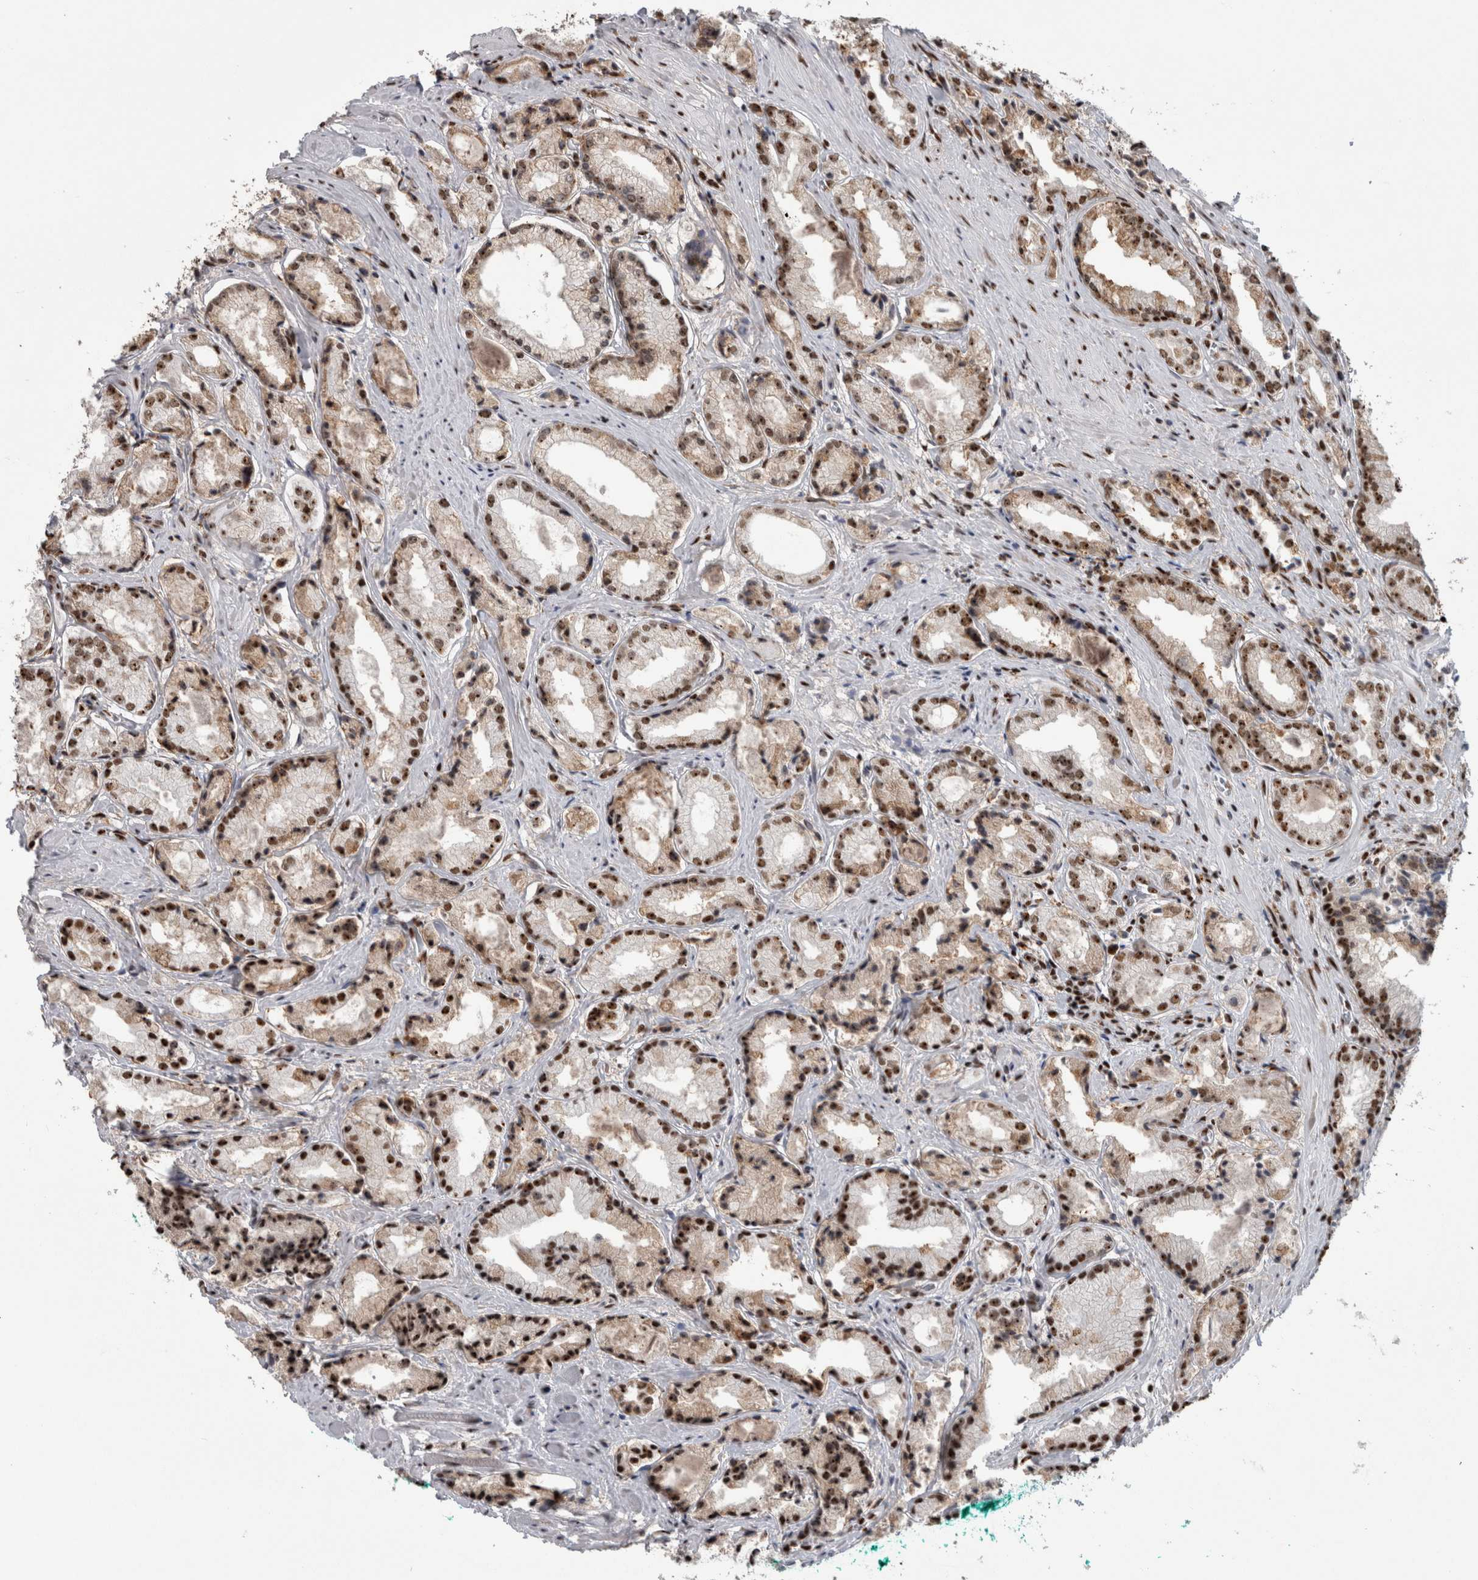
{"staining": {"intensity": "strong", "quantity": ">75%", "location": "nuclear"}, "tissue": "prostate cancer", "cell_type": "Tumor cells", "image_type": "cancer", "snomed": [{"axis": "morphology", "description": "Adenocarcinoma, Low grade"}, {"axis": "topography", "description": "Prostate"}], "caption": "Immunohistochemical staining of human prostate cancer exhibits high levels of strong nuclear positivity in approximately >75% of tumor cells.", "gene": "NCL", "patient": {"sex": "male", "age": 62}}